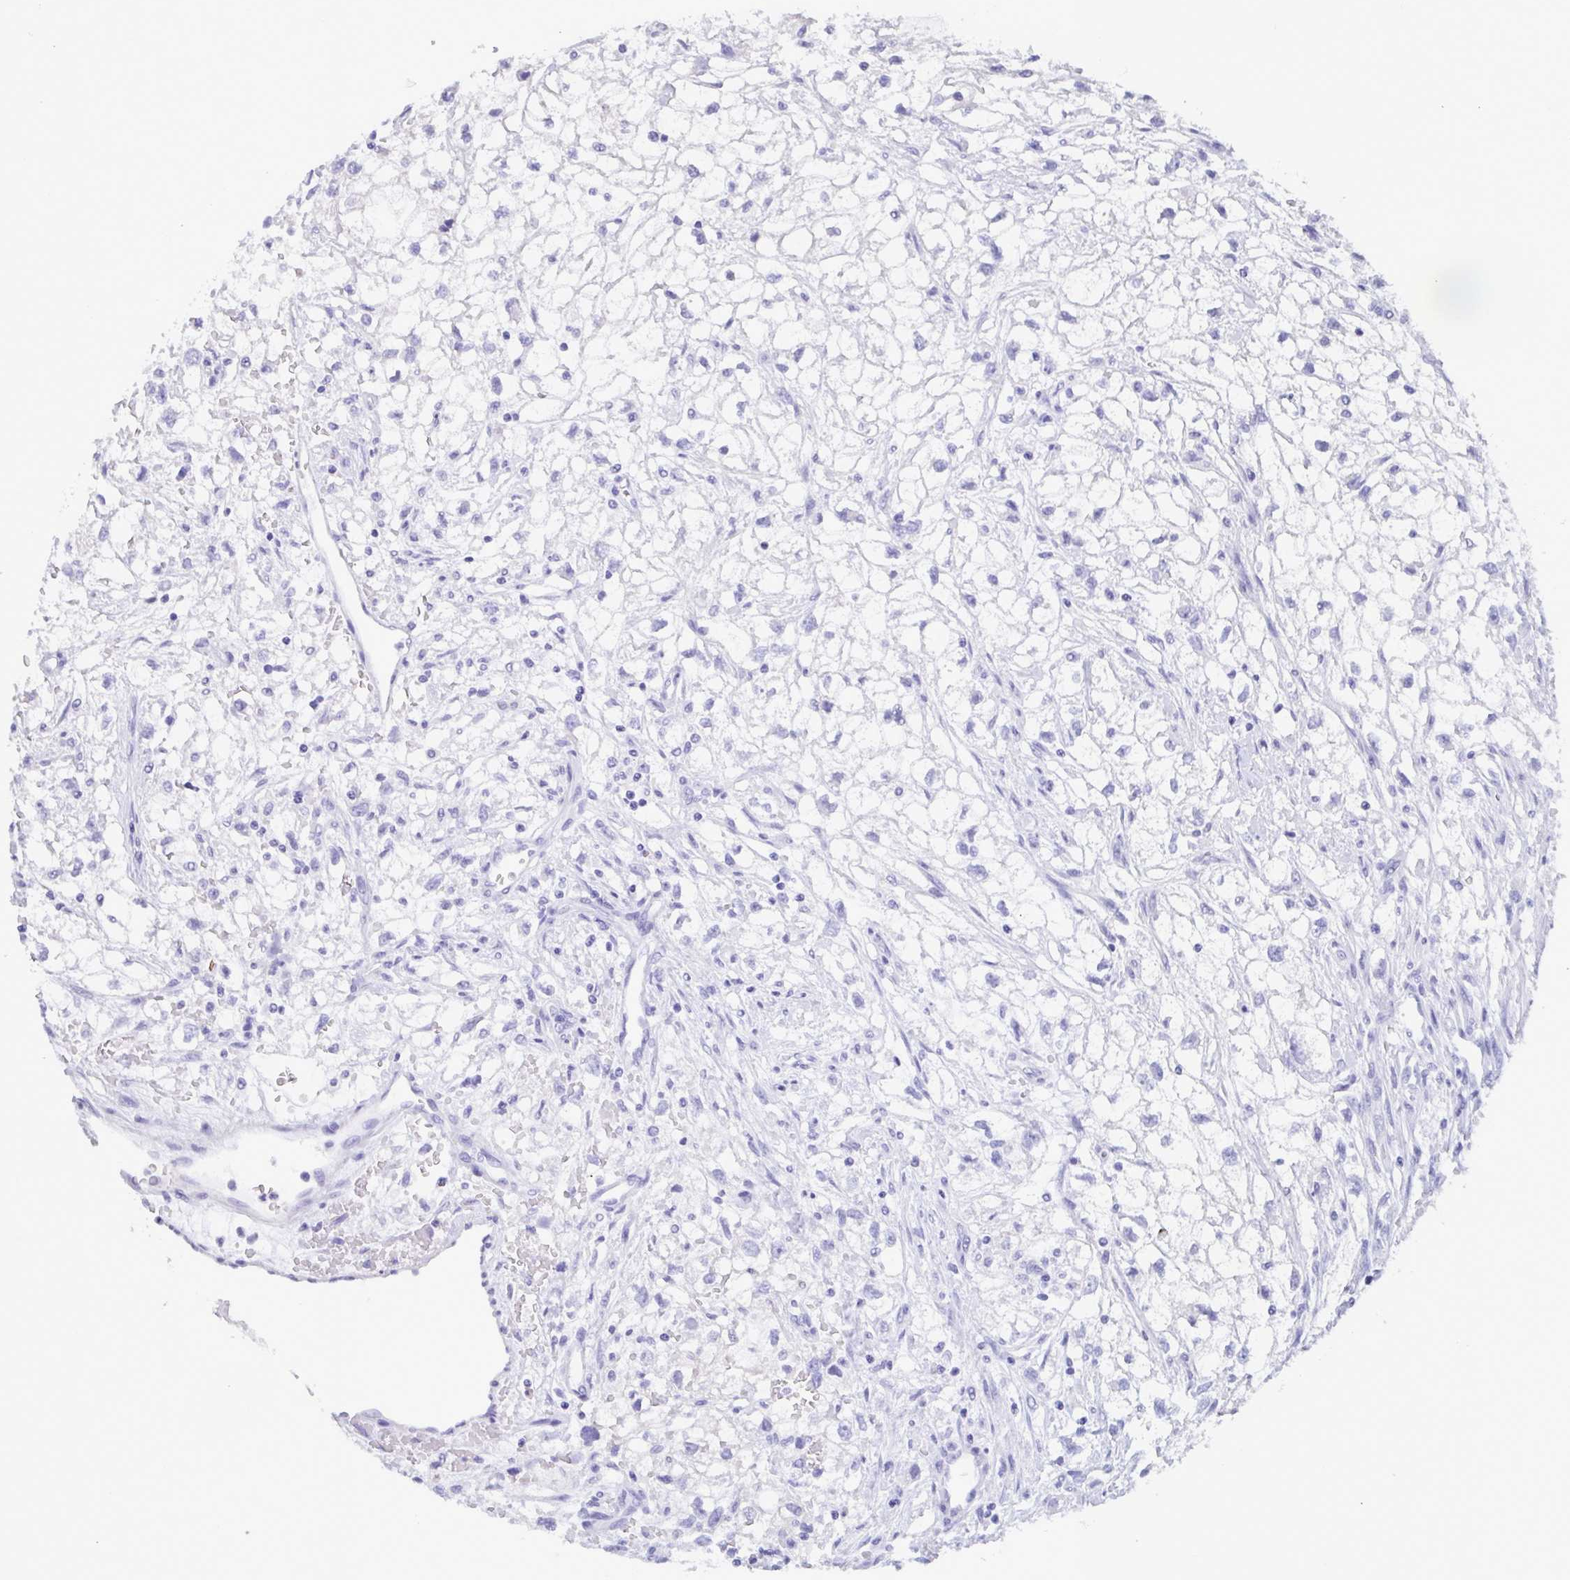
{"staining": {"intensity": "negative", "quantity": "none", "location": "none"}, "tissue": "renal cancer", "cell_type": "Tumor cells", "image_type": "cancer", "snomed": [{"axis": "morphology", "description": "Adenocarcinoma, NOS"}, {"axis": "topography", "description": "Kidney"}], "caption": "Protein analysis of renal adenocarcinoma displays no significant positivity in tumor cells.", "gene": "TSPY2", "patient": {"sex": "male", "age": 59}}